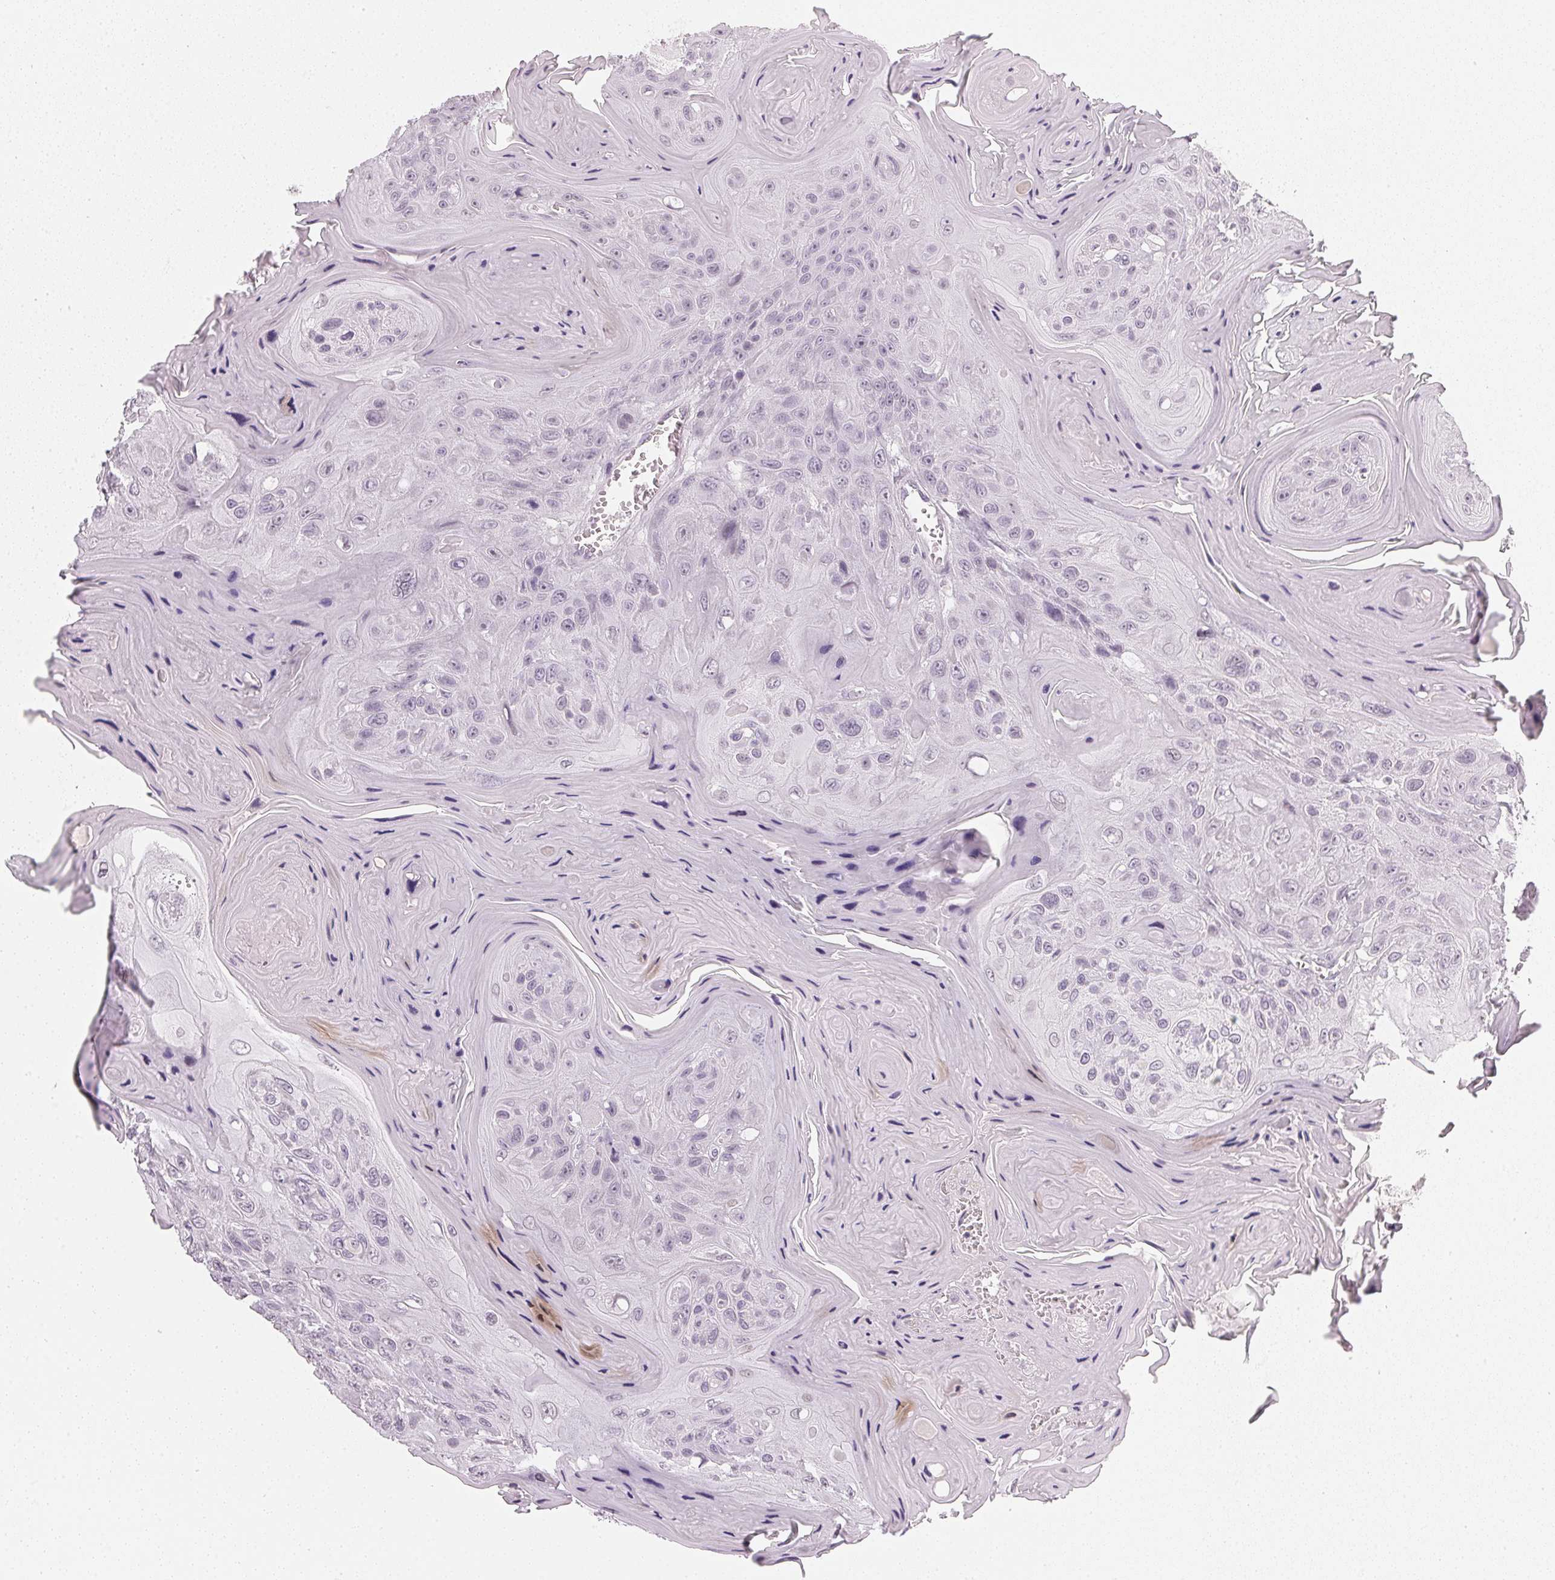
{"staining": {"intensity": "negative", "quantity": "none", "location": "none"}, "tissue": "head and neck cancer", "cell_type": "Tumor cells", "image_type": "cancer", "snomed": [{"axis": "morphology", "description": "Squamous cell carcinoma, NOS"}, {"axis": "topography", "description": "Head-Neck"}], "caption": "Image shows no significant protein positivity in tumor cells of head and neck squamous cell carcinoma. (Brightfield microscopy of DAB immunohistochemistry at high magnification).", "gene": "DNAJC6", "patient": {"sex": "female", "age": 59}}